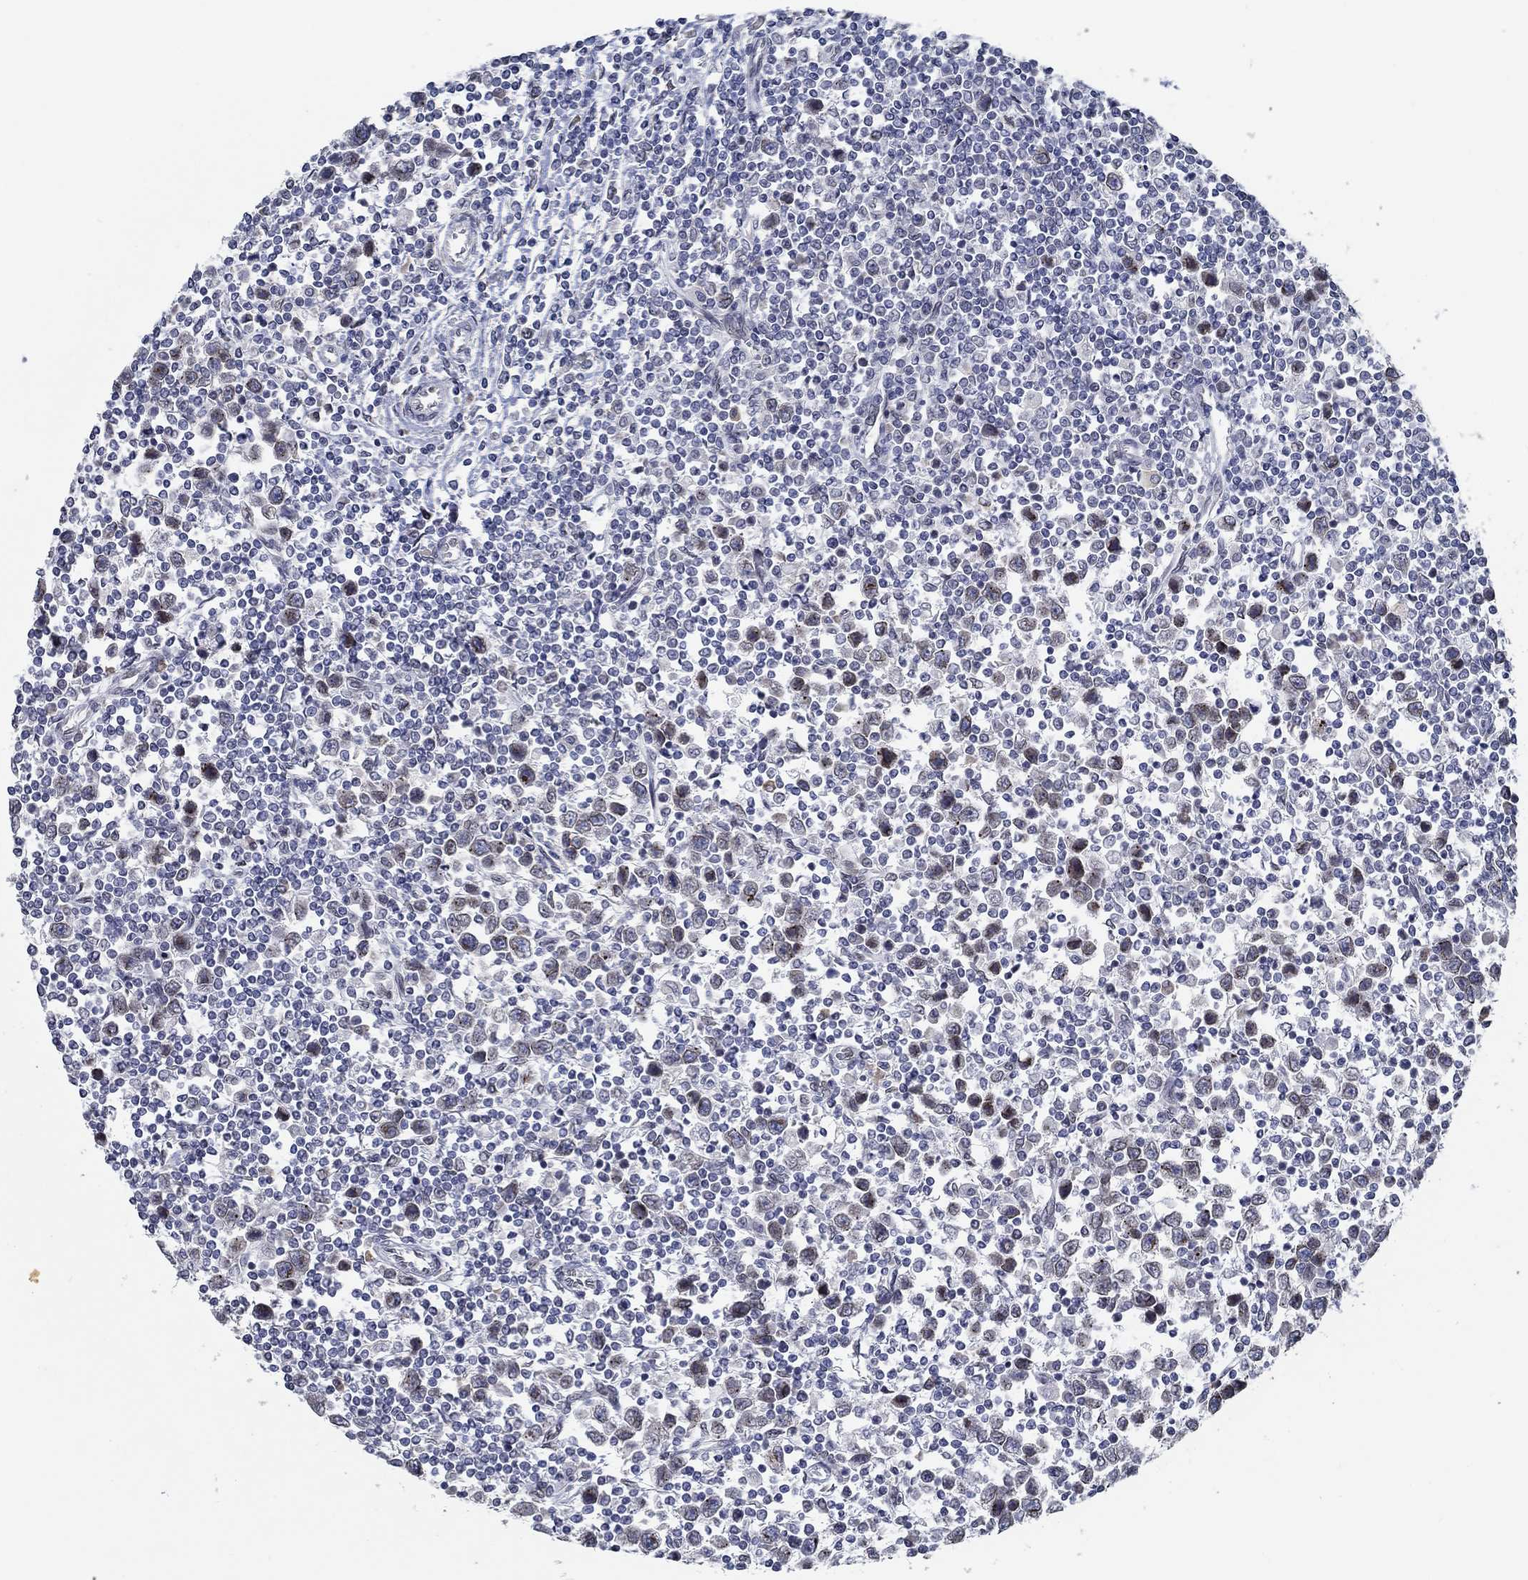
{"staining": {"intensity": "moderate", "quantity": "<25%", "location": "nuclear"}, "tissue": "testis cancer", "cell_type": "Tumor cells", "image_type": "cancer", "snomed": [{"axis": "morphology", "description": "Normal tissue, NOS"}, {"axis": "morphology", "description": "Seminoma, NOS"}, {"axis": "topography", "description": "Testis"}, {"axis": "topography", "description": "Epididymis"}], "caption": "Immunohistochemistry (IHC) (DAB (3,3'-diaminobenzidine)) staining of human testis cancer (seminoma) demonstrates moderate nuclear protein expression in about <25% of tumor cells.", "gene": "NUP155", "patient": {"sex": "male", "age": 34}}